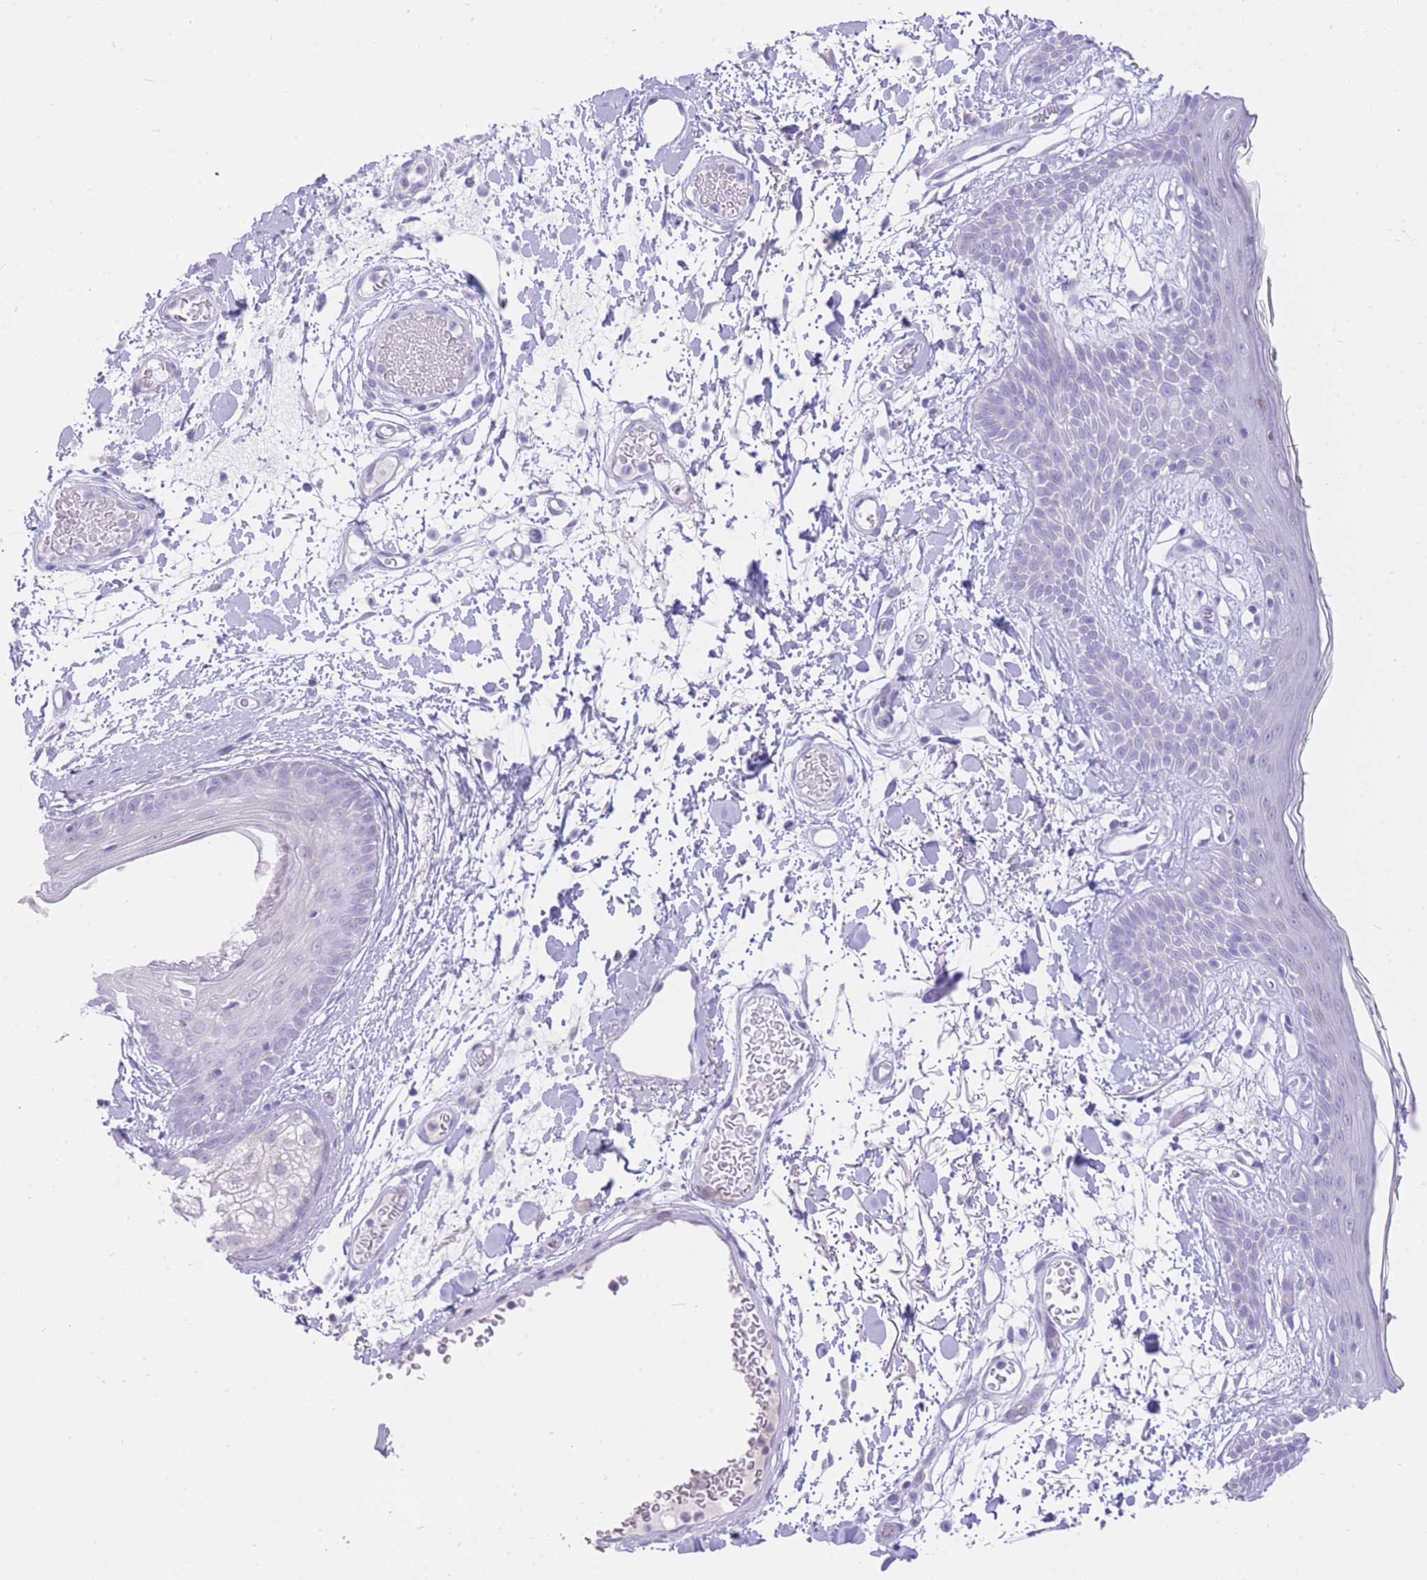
{"staining": {"intensity": "negative", "quantity": "none", "location": "none"}, "tissue": "skin", "cell_type": "Fibroblasts", "image_type": "normal", "snomed": [{"axis": "morphology", "description": "Normal tissue, NOS"}, {"axis": "topography", "description": "Skin"}], "caption": "Immunohistochemical staining of benign human skin demonstrates no significant positivity in fibroblasts.", "gene": "ZNF212", "patient": {"sex": "male", "age": 79}}